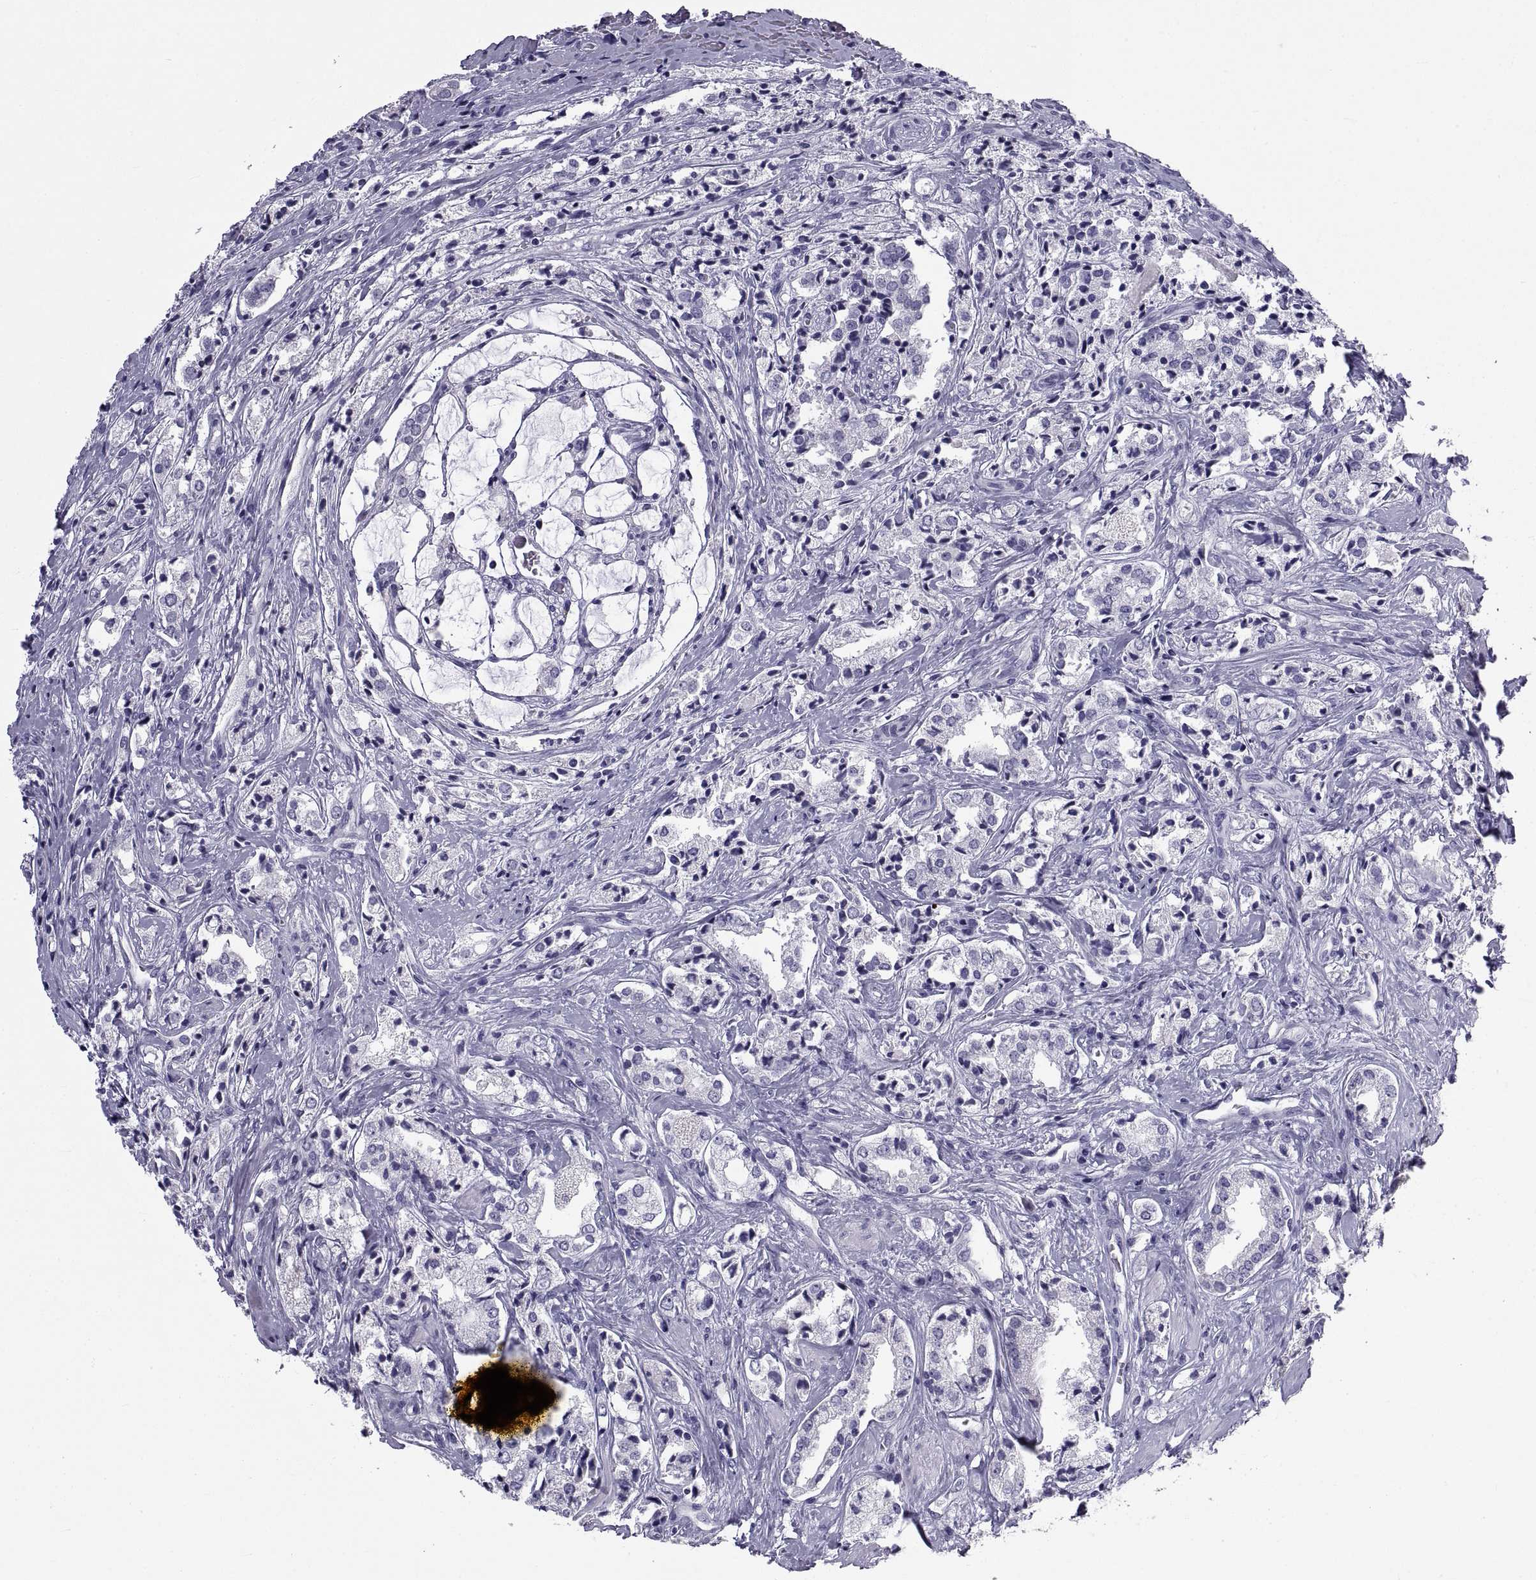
{"staining": {"intensity": "negative", "quantity": "none", "location": "none"}, "tissue": "prostate cancer", "cell_type": "Tumor cells", "image_type": "cancer", "snomed": [{"axis": "morphology", "description": "Adenocarcinoma, NOS"}, {"axis": "topography", "description": "Prostate"}], "caption": "This histopathology image is of prostate cancer (adenocarcinoma) stained with immunohistochemistry (IHC) to label a protein in brown with the nuclei are counter-stained blue. There is no staining in tumor cells. Nuclei are stained in blue.", "gene": "NPTX2", "patient": {"sex": "male", "age": 66}}